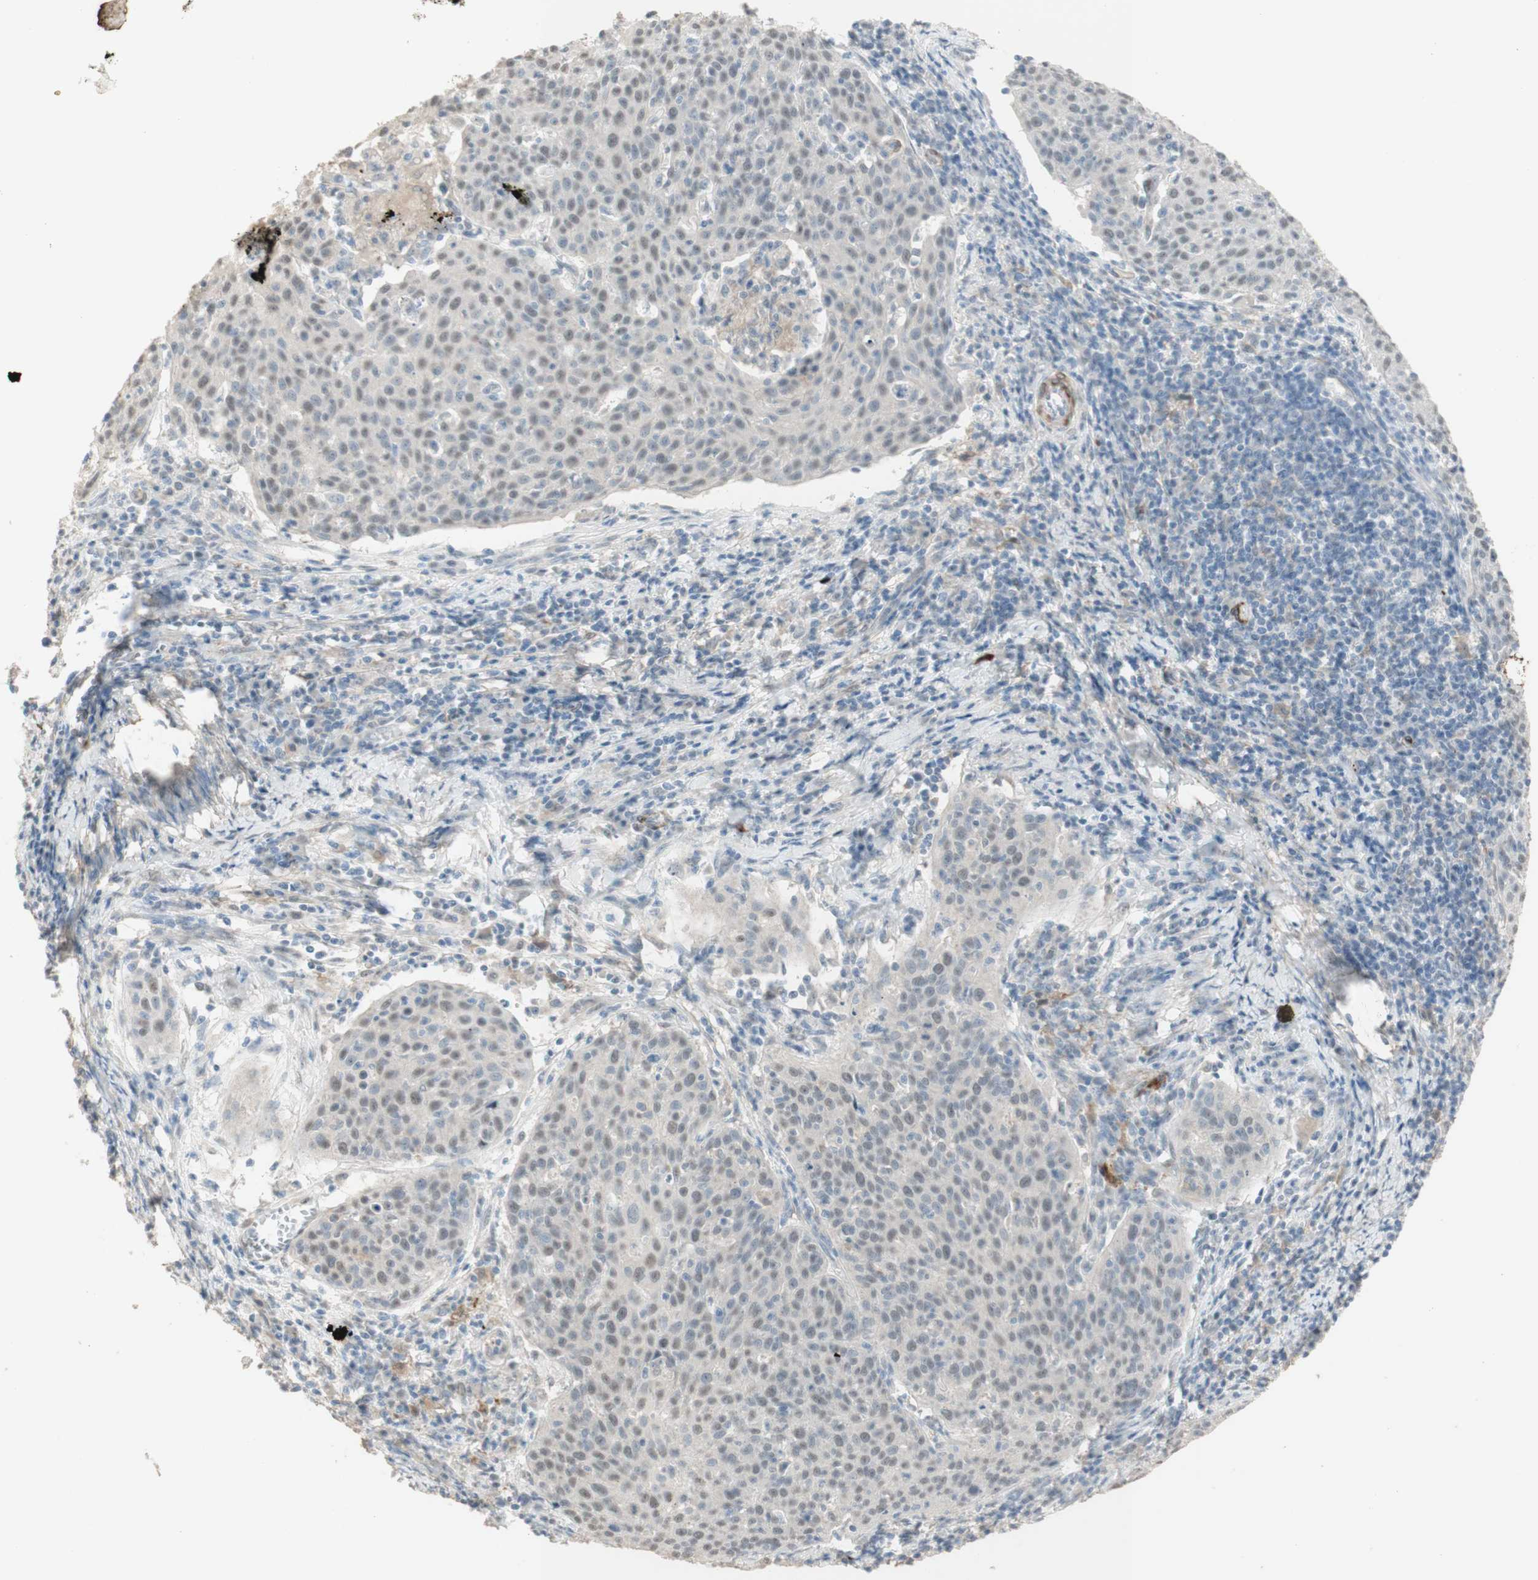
{"staining": {"intensity": "weak", "quantity": "25%-75%", "location": "nuclear"}, "tissue": "cervical cancer", "cell_type": "Tumor cells", "image_type": "cancer", "snomed": [{"axis": "morphology", "description": "Squamous cell carcinoma, NOS"}, {"axis": "topography", "description": "Cervix"}], "caption": "There is low levels of weak nuclear expression in tumor cells of cervical squamous cell carcinoma, as demonstrated by immunohistochemical staining (brown color).", "gene": "MUC3A", "patient": {"sex": "female", "age": 38}}